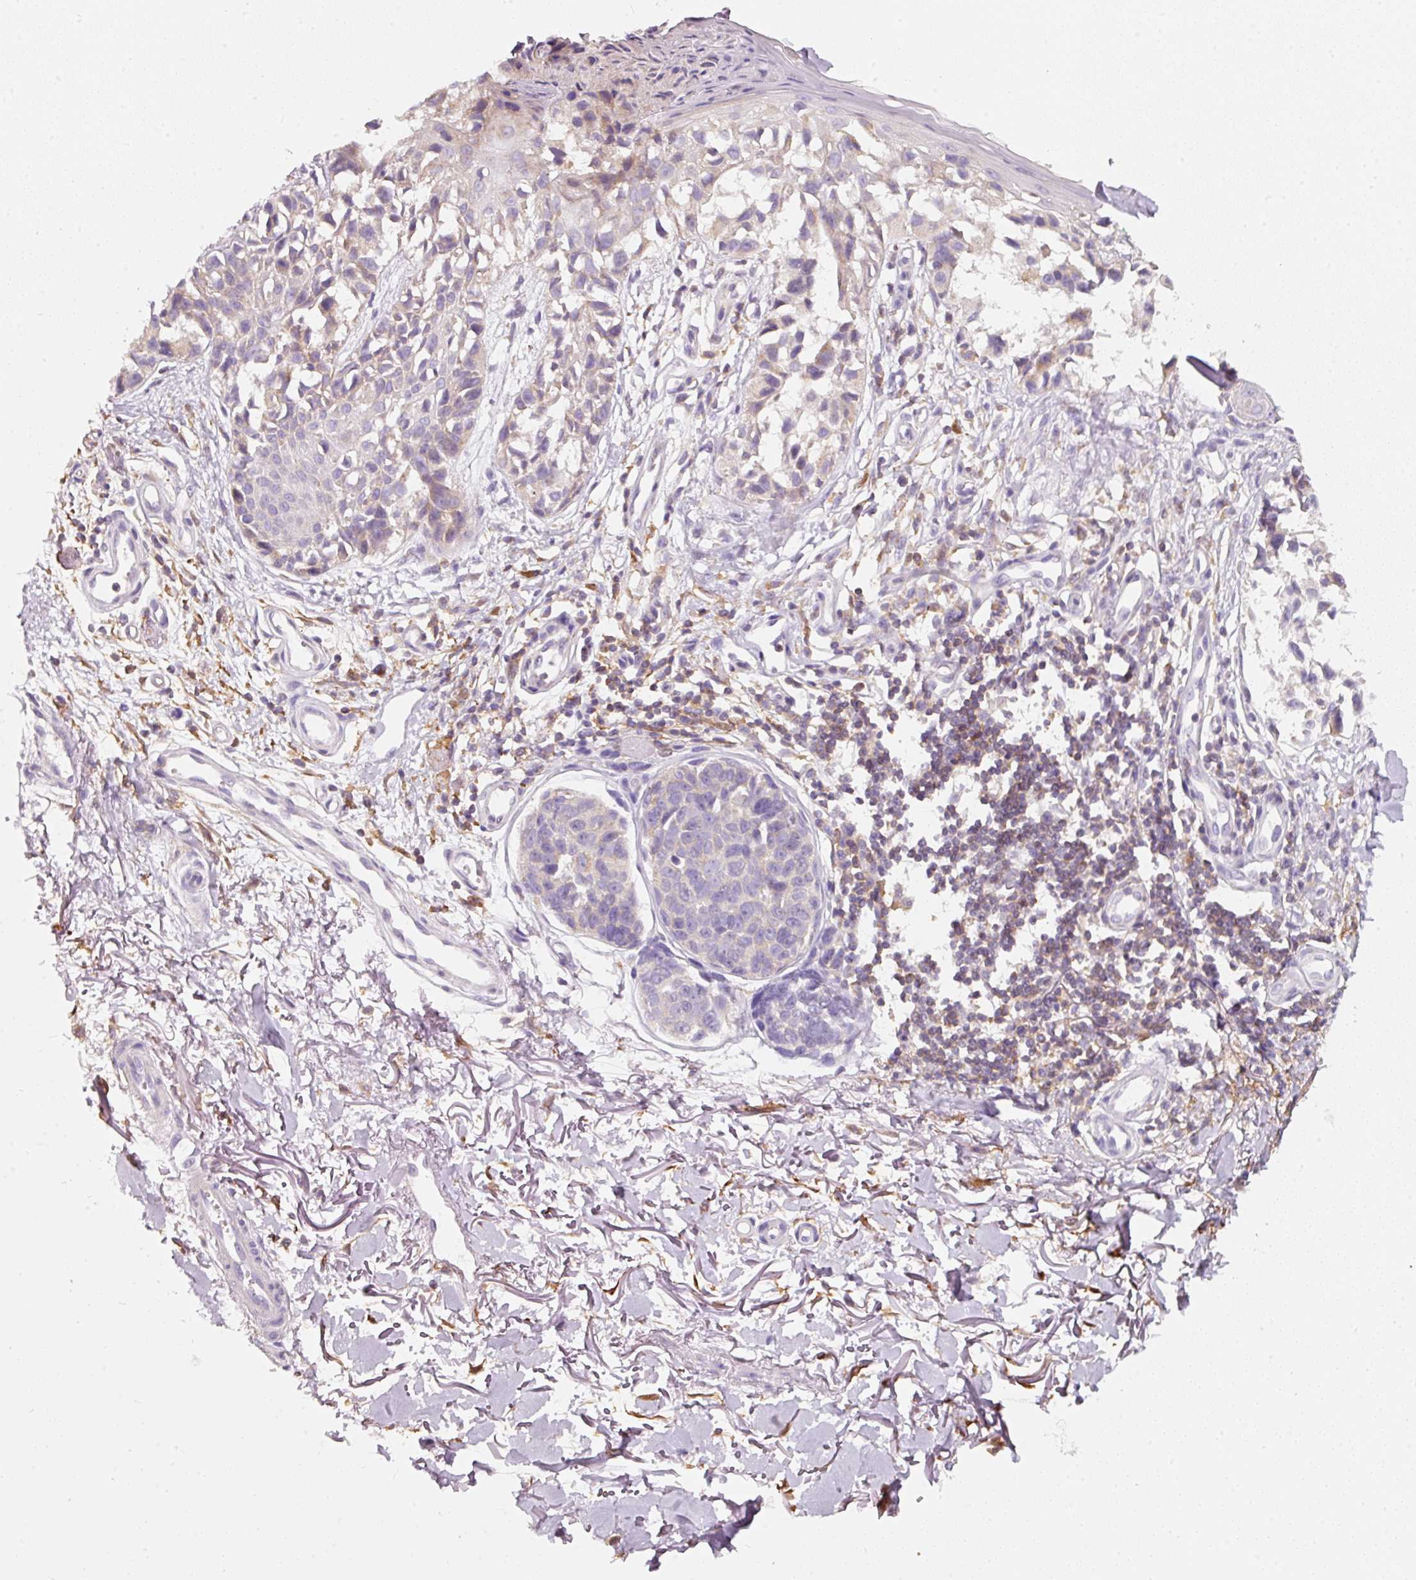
{"staining": {"intensity": "negative", "quantity": "none", "location": "none"}, "tissue": "melanoma", "cell_type": "Tumor cells", "image_type": "cancer", "snomed": [{"axis": "morphology", "description": "Malignant melanoma, NOS"}, {"axis": "topography", "description": "Skin"}], "caption": "Human melanoma stained for a protein using immunohistochemistry shows no positivity in tumor cells.", "gene": "IQGAP2", "patient": {"sex": "male", "age": 73}}